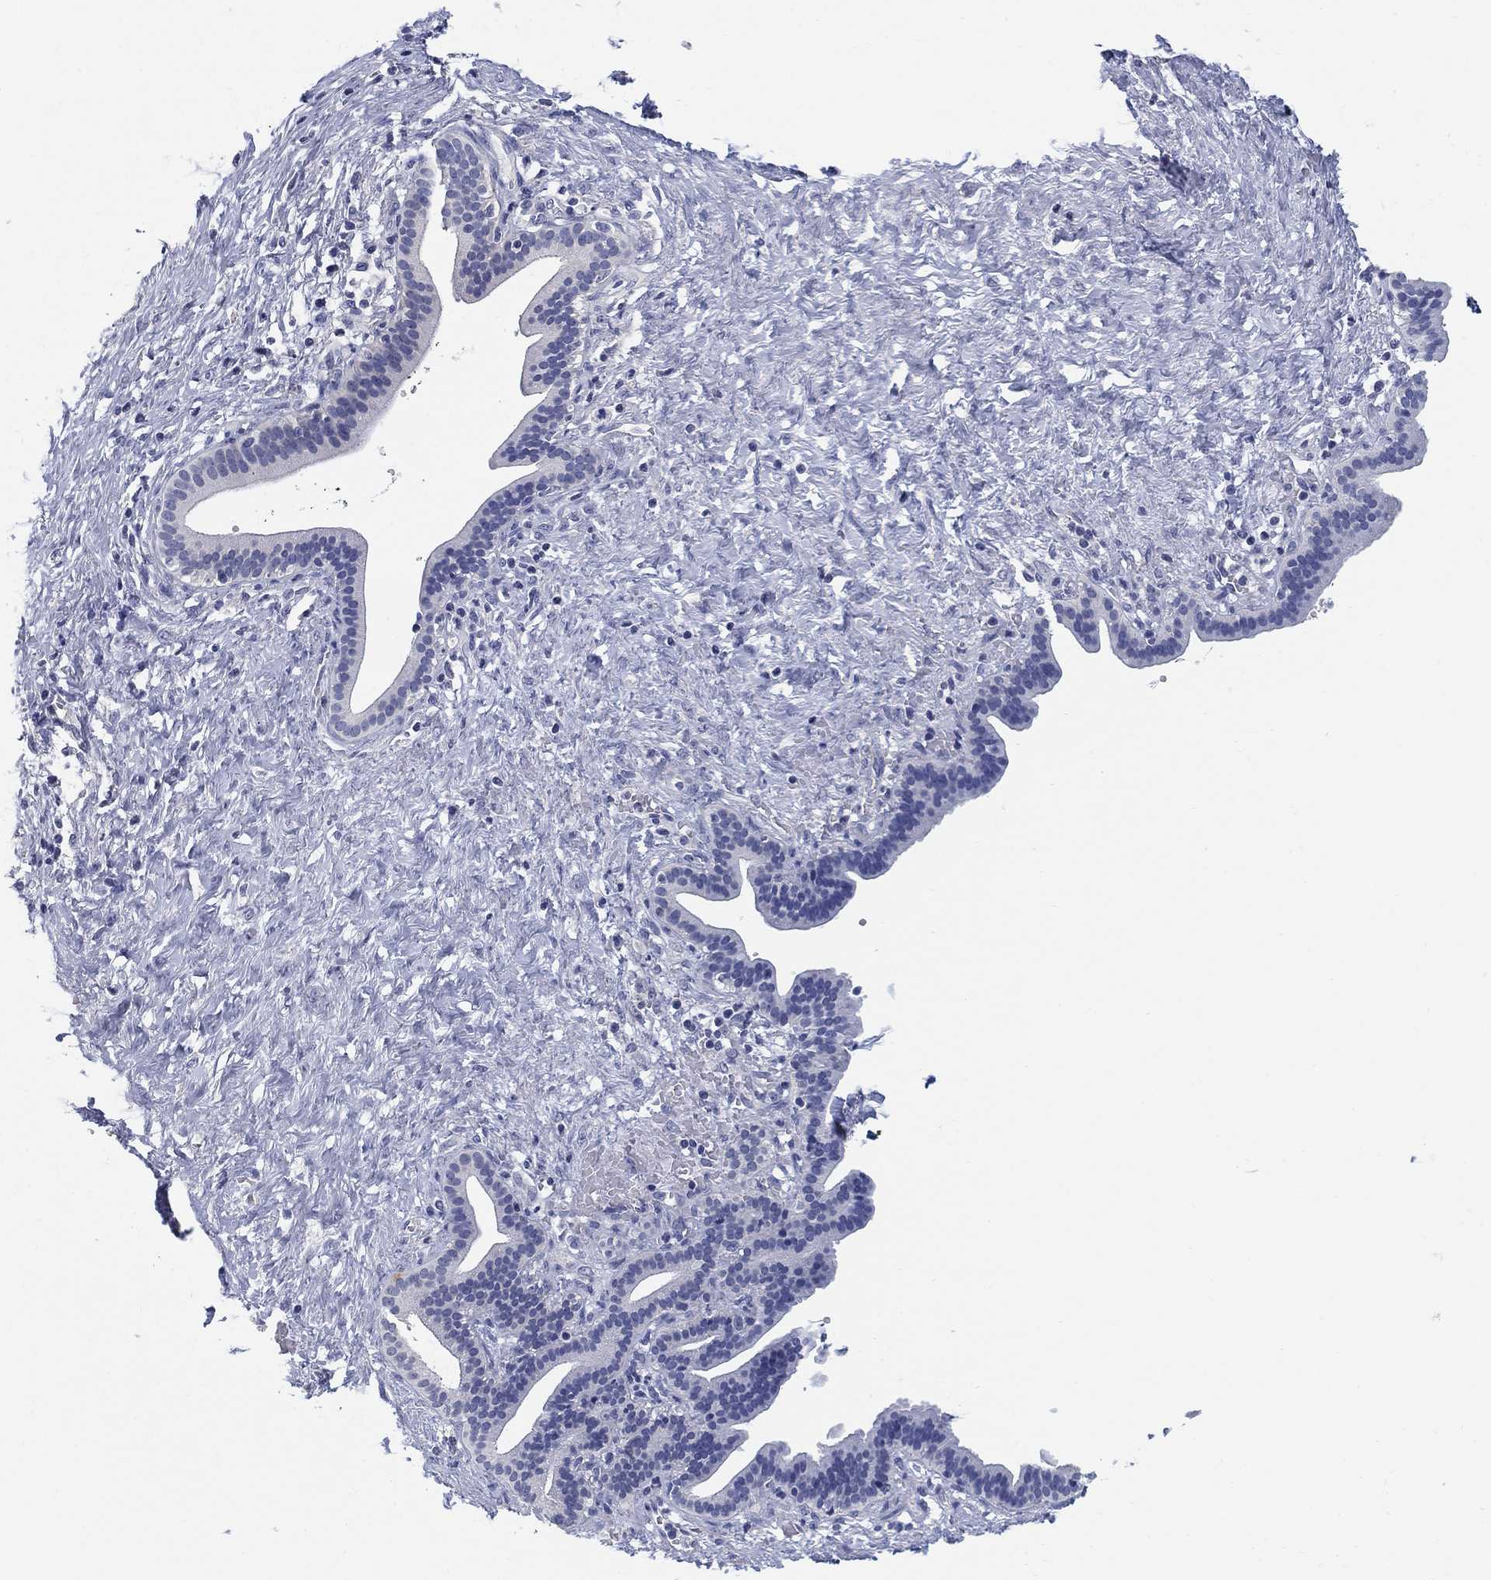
{"staining": {"intensity": "negative", "quantity": "none", "location": "none"}, "tissue": "pancreatic cancer", "cell_type": "Tumor cells", "image_type": "cancer", "snomed": [{"axis": "morphology", "description": "Adenocarcinoma, NOS"}, {"axis": "topography", "description": "Pancreas"}], "caption": "Tumor cells show no significant protein positivity in pancreatic cancer (adenocarcinoma).", "gene": "CLUL1", "patient": {"sex": "male", "age": 44}}